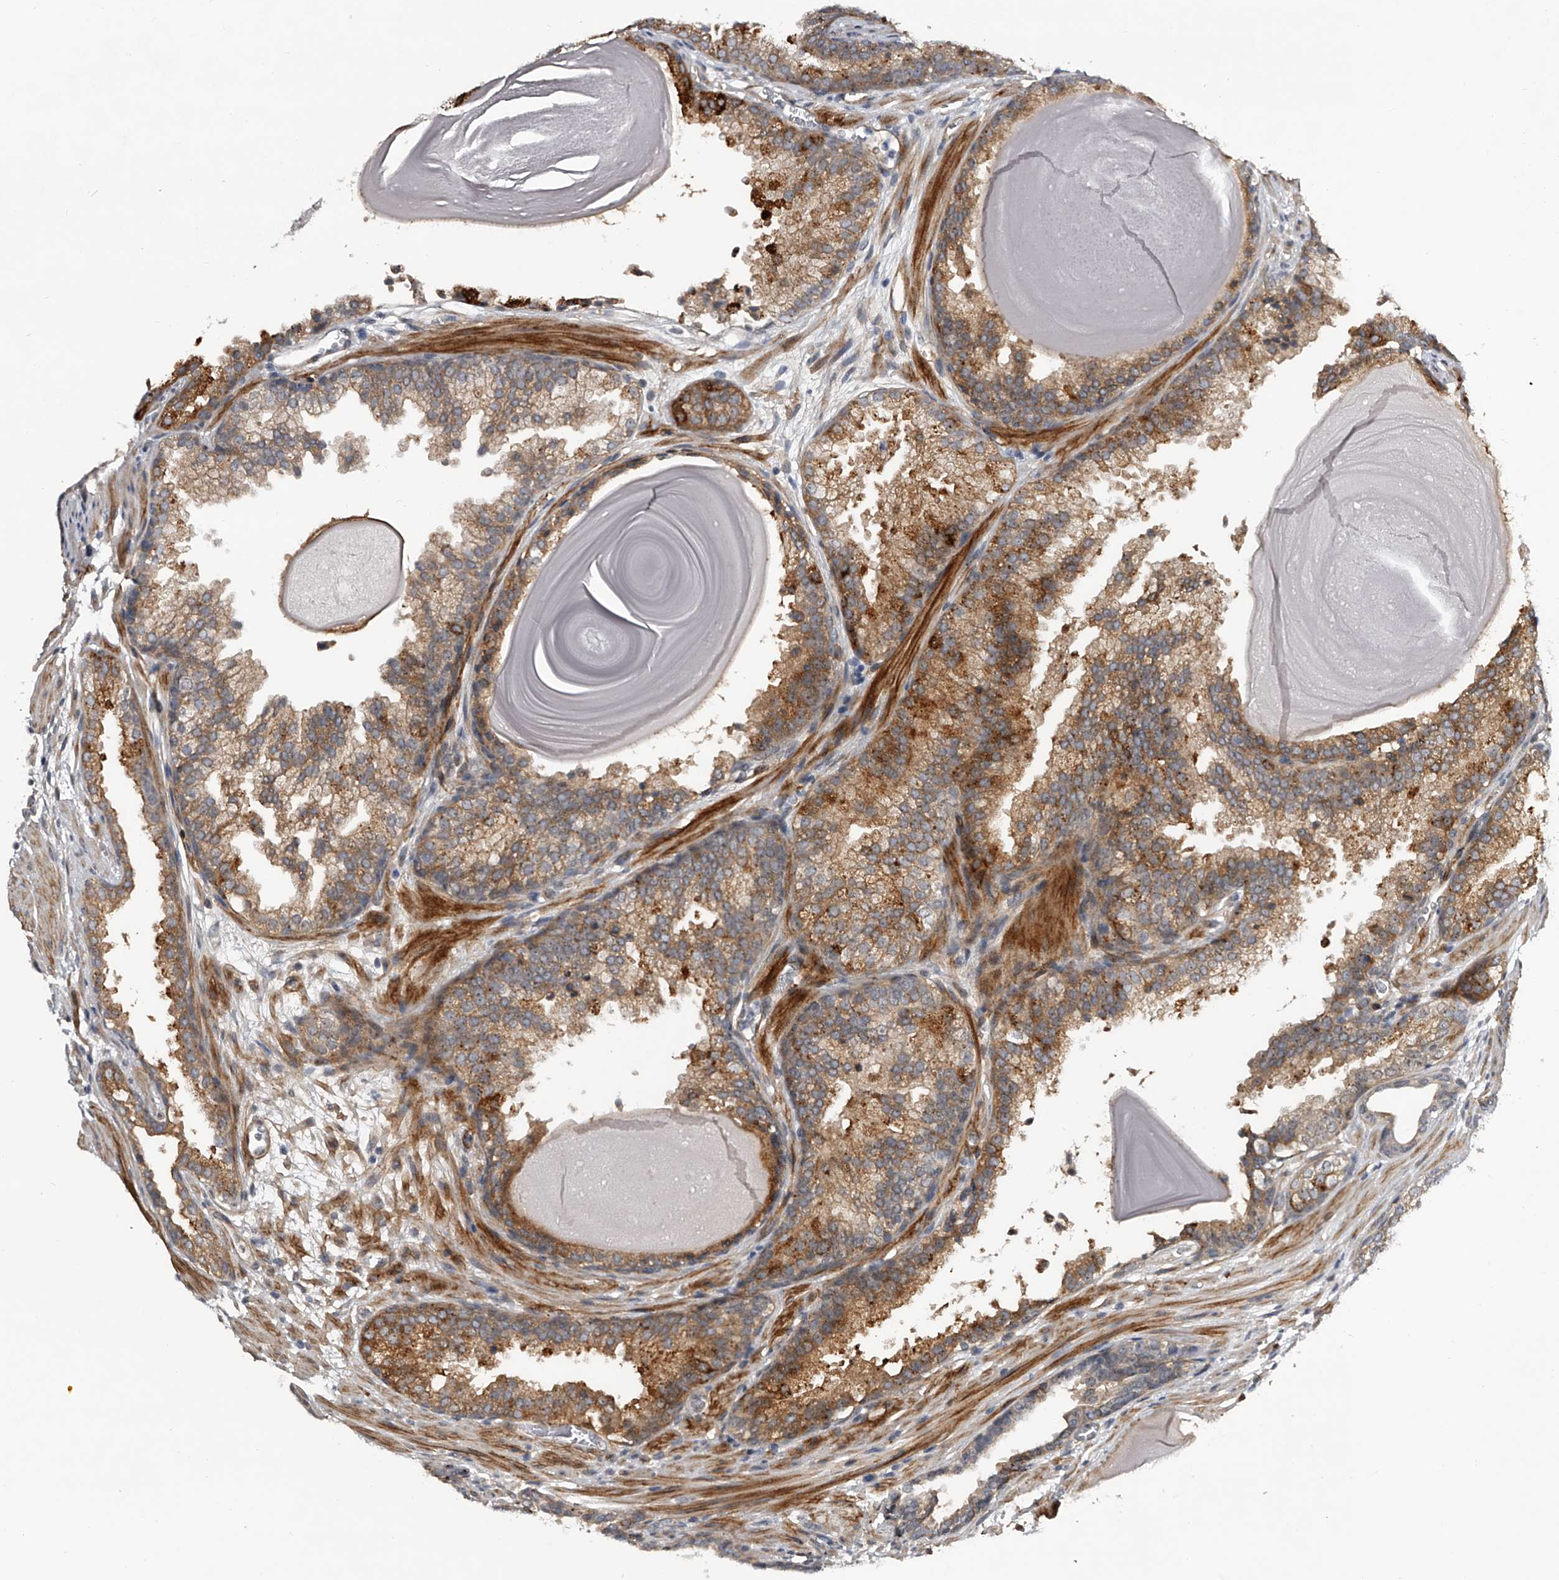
{"staining": {"intensity": "moderate", "quantity": "25%-75%", "location": "cytoplasmic/membranous"}, "tissue": "prostate cancer", "cell_type": "Tumor cells", "image_type": "cancer", "snomed": [{"axis": "morphology", "description": "Adenocarcinoma, High grade"}, {"axis": "topography", "description": "Prostate"}], "caption": "A high-resolution micrograph shows immunohistochemistry (IHC) staining of prostate cancer (adenocarcinoma (high-grade)), which exhibits moderate cytoplasmic/membranous expression in about 25%-75% of tumor cells.", "gene": "MDN1", "patient": {"sex": "male", "age": 62}}